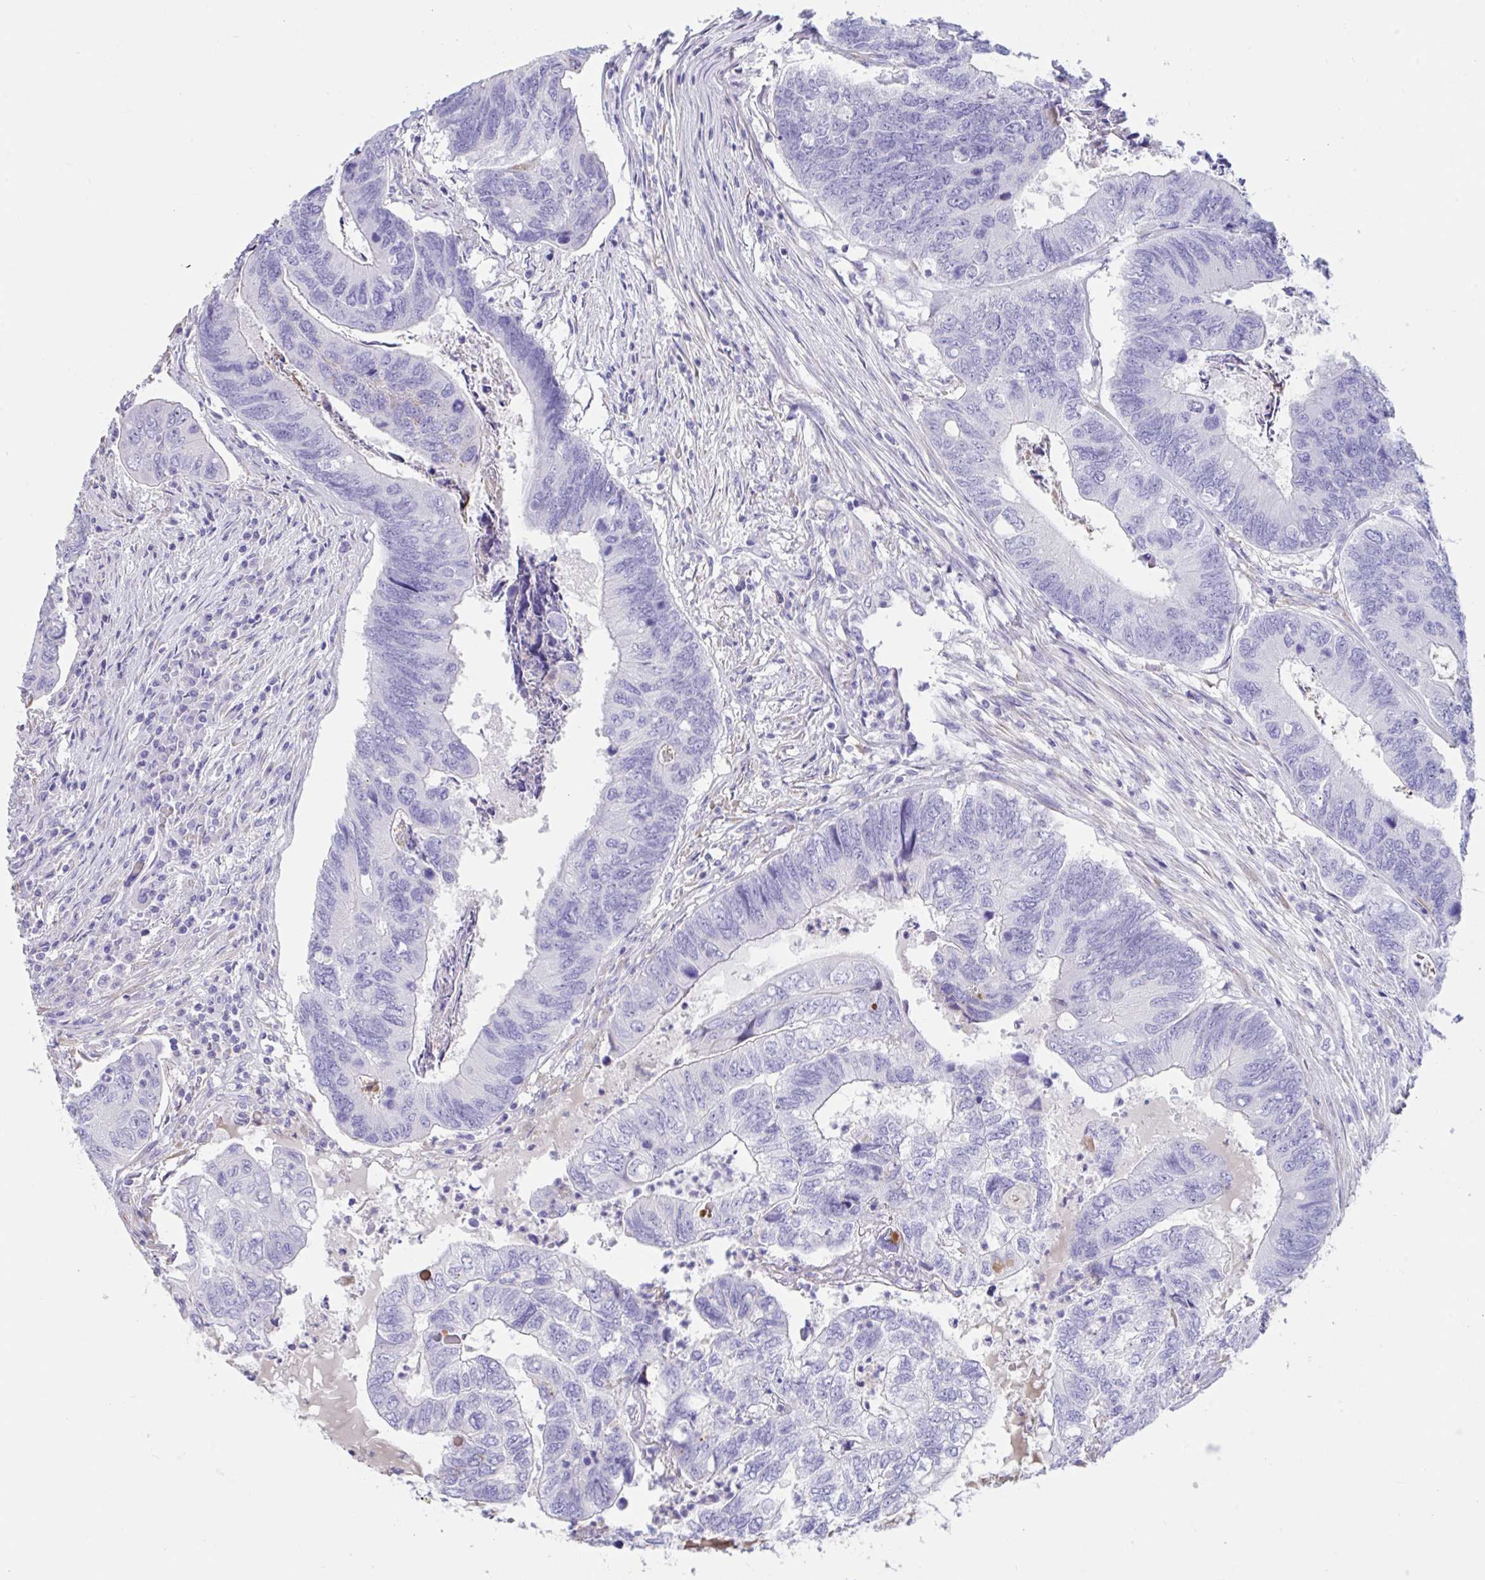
{"staining": {"intensity": "negative", "quantity": "none", "location": "none"}, "tissue": "colorectal cancer", "cell_type": "Tumor cells", "image_type": "cancer", "snomed": [{"axis": "morphology", "description": "Adenocarcinoma, NOS"}, {"axis": "topography", "description": "Colon"}], "caption": "Colorectal cancer (adenocarcinoma) was stained to show a protein in brown. There is no significant expression in tumor cells.", "gene": "TNNC1", "patient": {"sex": "female", "age": 67}}